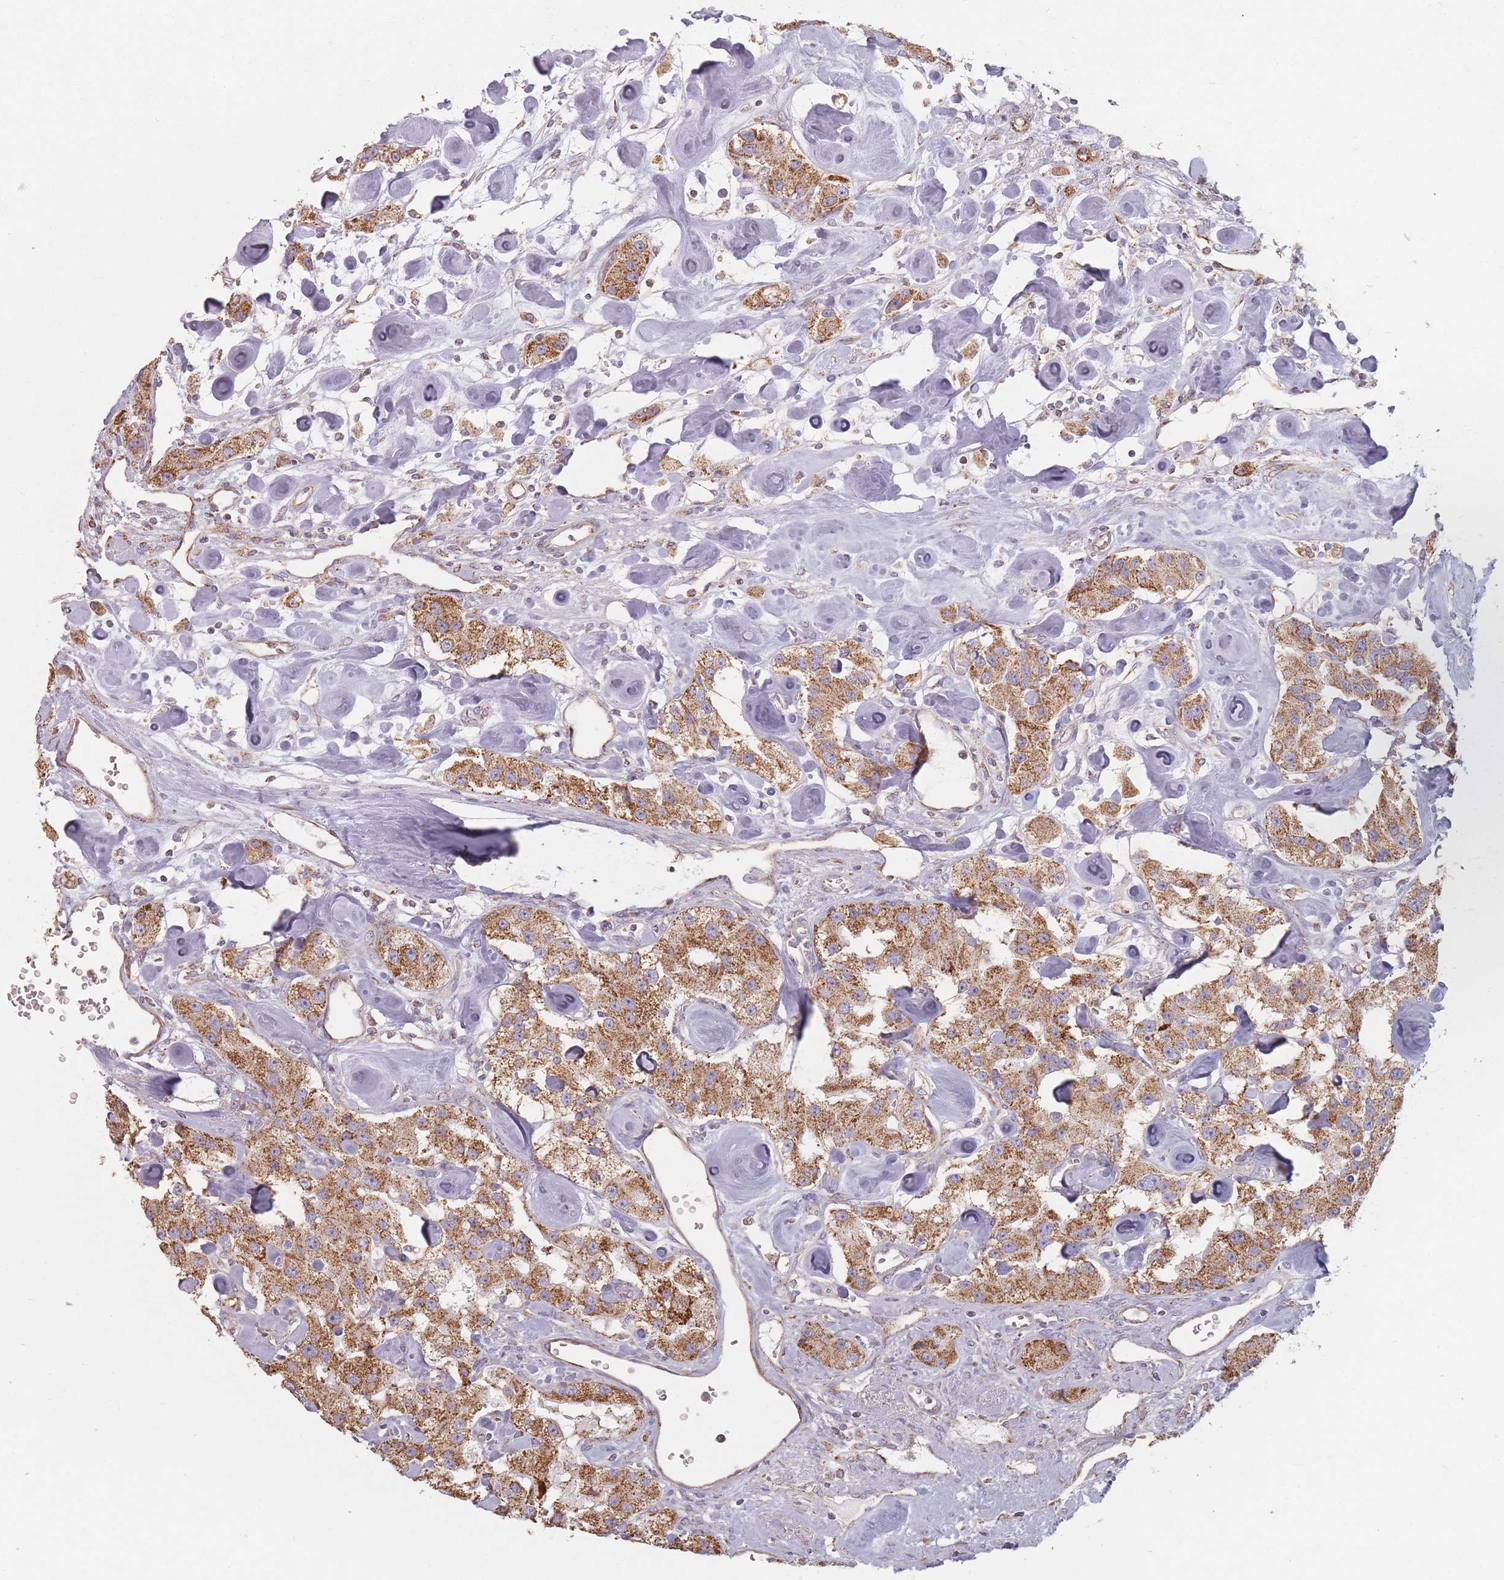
{"staining": {"intensity": "moderate", "quantity": ">75%", "location": "cytoplasmic/membranous"}, "tissue": "carcinoid", "cell_type": "Tumor cells", "image_type": "cancer", "snomed": [{"axis": "morphology", "description": "Carcinoid, malignant, NOS"}, {"axis": "topography", "description": "Pancreas"}], "caption": "Immunohistochemistry of carcinoid reveals medium levels of moderate cytoplasmic/membranous positivity in about >75% of tumor cells.", "gene": "ESRP2", "patient": {"sex": "male", "age": 41}}